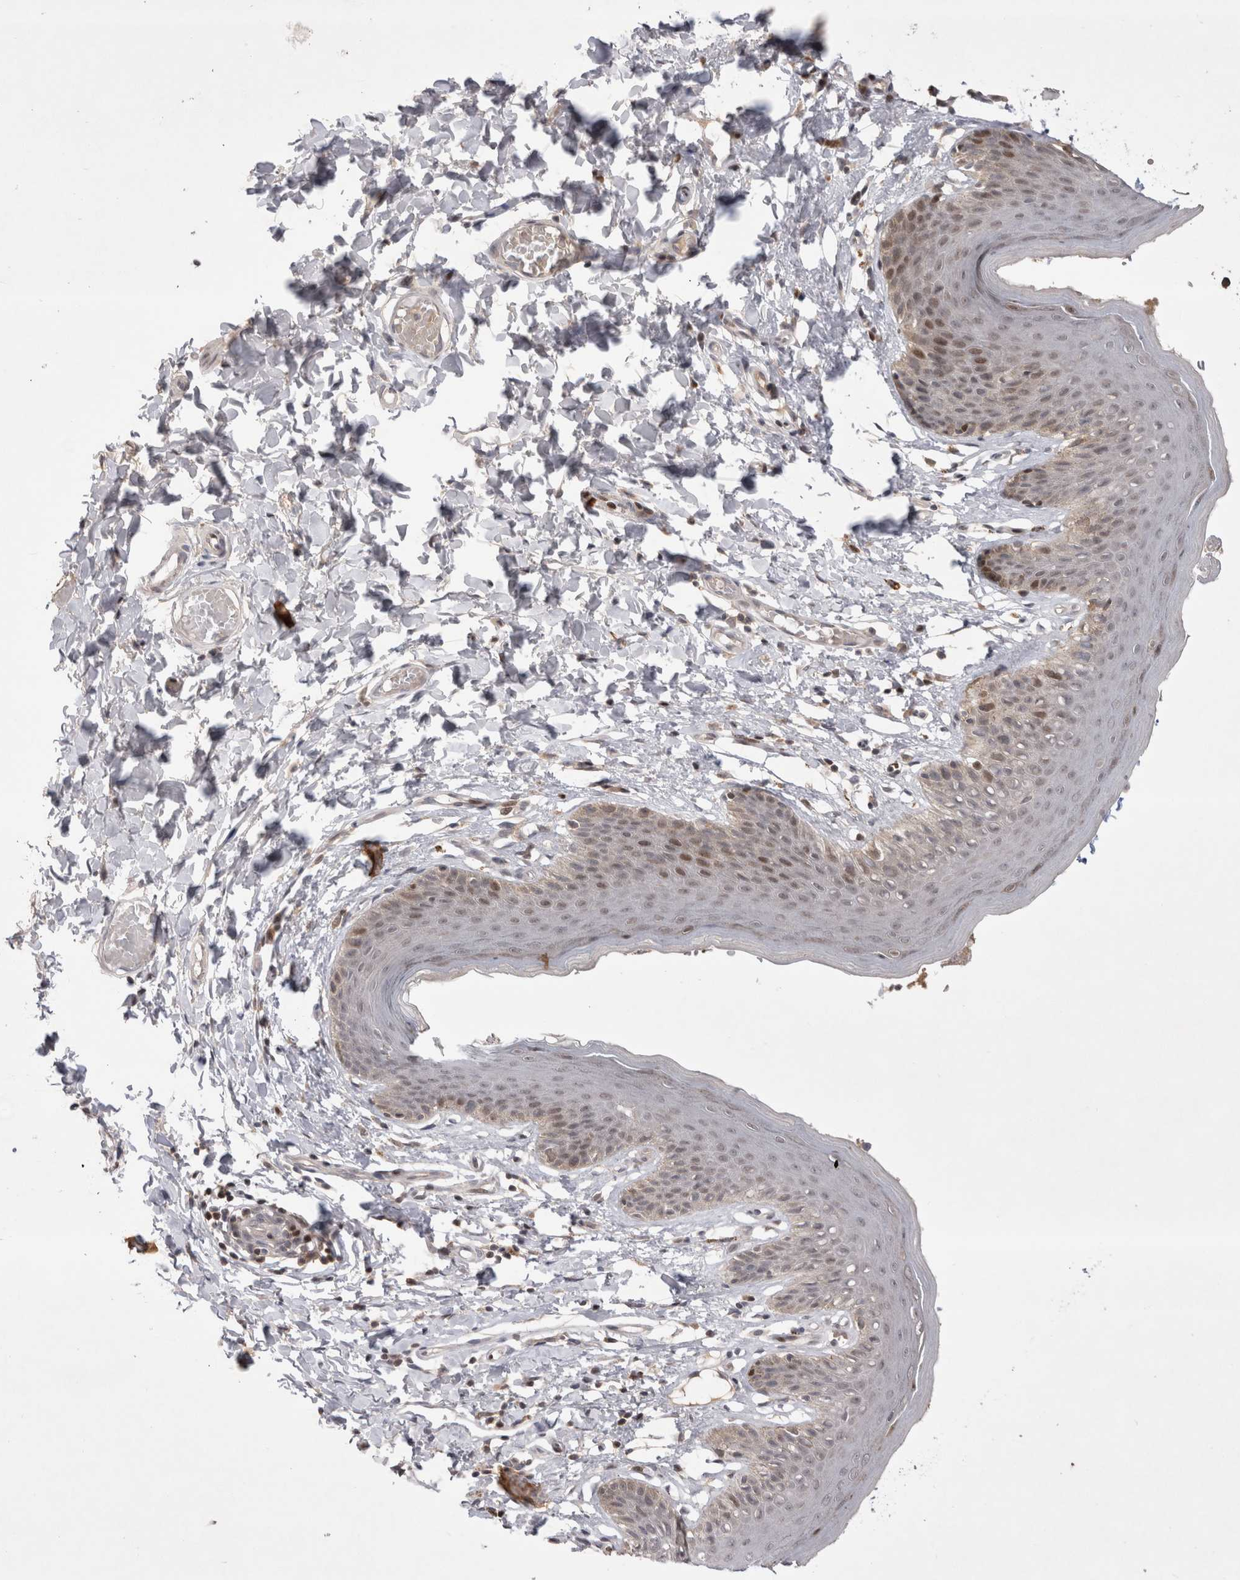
{"staining": {"intensity": "moderate", "quantity": "<25%", "location": "nuclear"}, "tissue": "skin", "cell_type": "Epidermal cells", "image_type": "normal", "snomed": [{"axis": "morphology", "description": "Normal tissue, NOS"}, {"axis": "topography", "description": "Vulva"}], "caption": "An image of human skin stained for a protein exhibits moderate nuclear brown staining in epidermal cells. (Brightfield microscopy of DAB IHC at high magnification).", "gene": "PLEKHM1", "patient": {"sex": "female", "age": 66}}